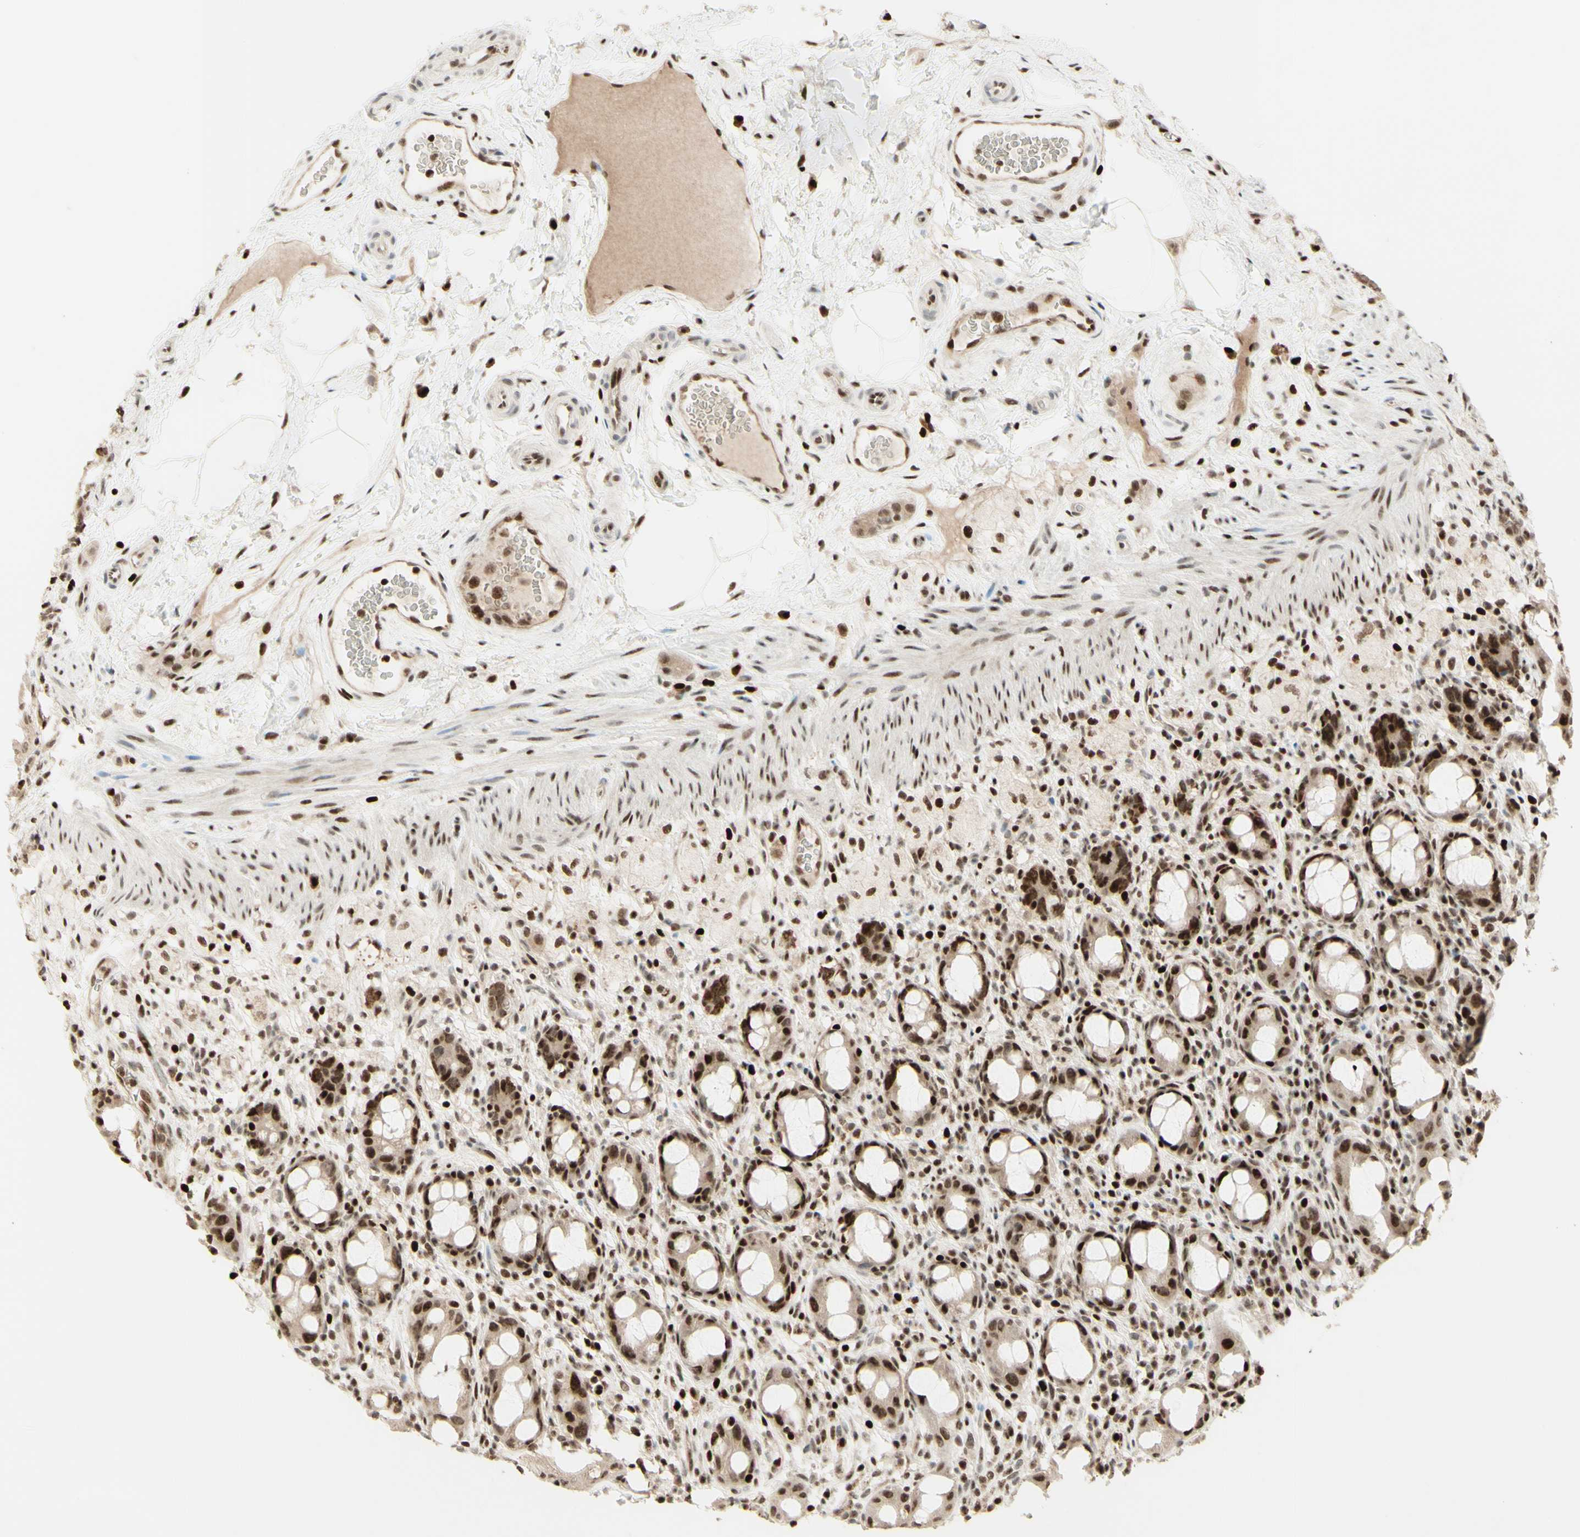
{"staining": {"intensity": "strong", "quantity": ">75%", "location": "nuclear"}, "tissue": "rectum", "cell_type": "Glandular cells", "image_type": "normal", "snomed": [{"axis": "morphology", "description": "Normal tissue, NOS"}, {"axis": "topography", "description": "Rectum"}], "caption": "The micrograph displays a brown stain indicating the presence of a protein in the nuclear of glandular cells in rectum.", "gene": "CDKL5", "patient": {"sex": "male", "age": 44}}